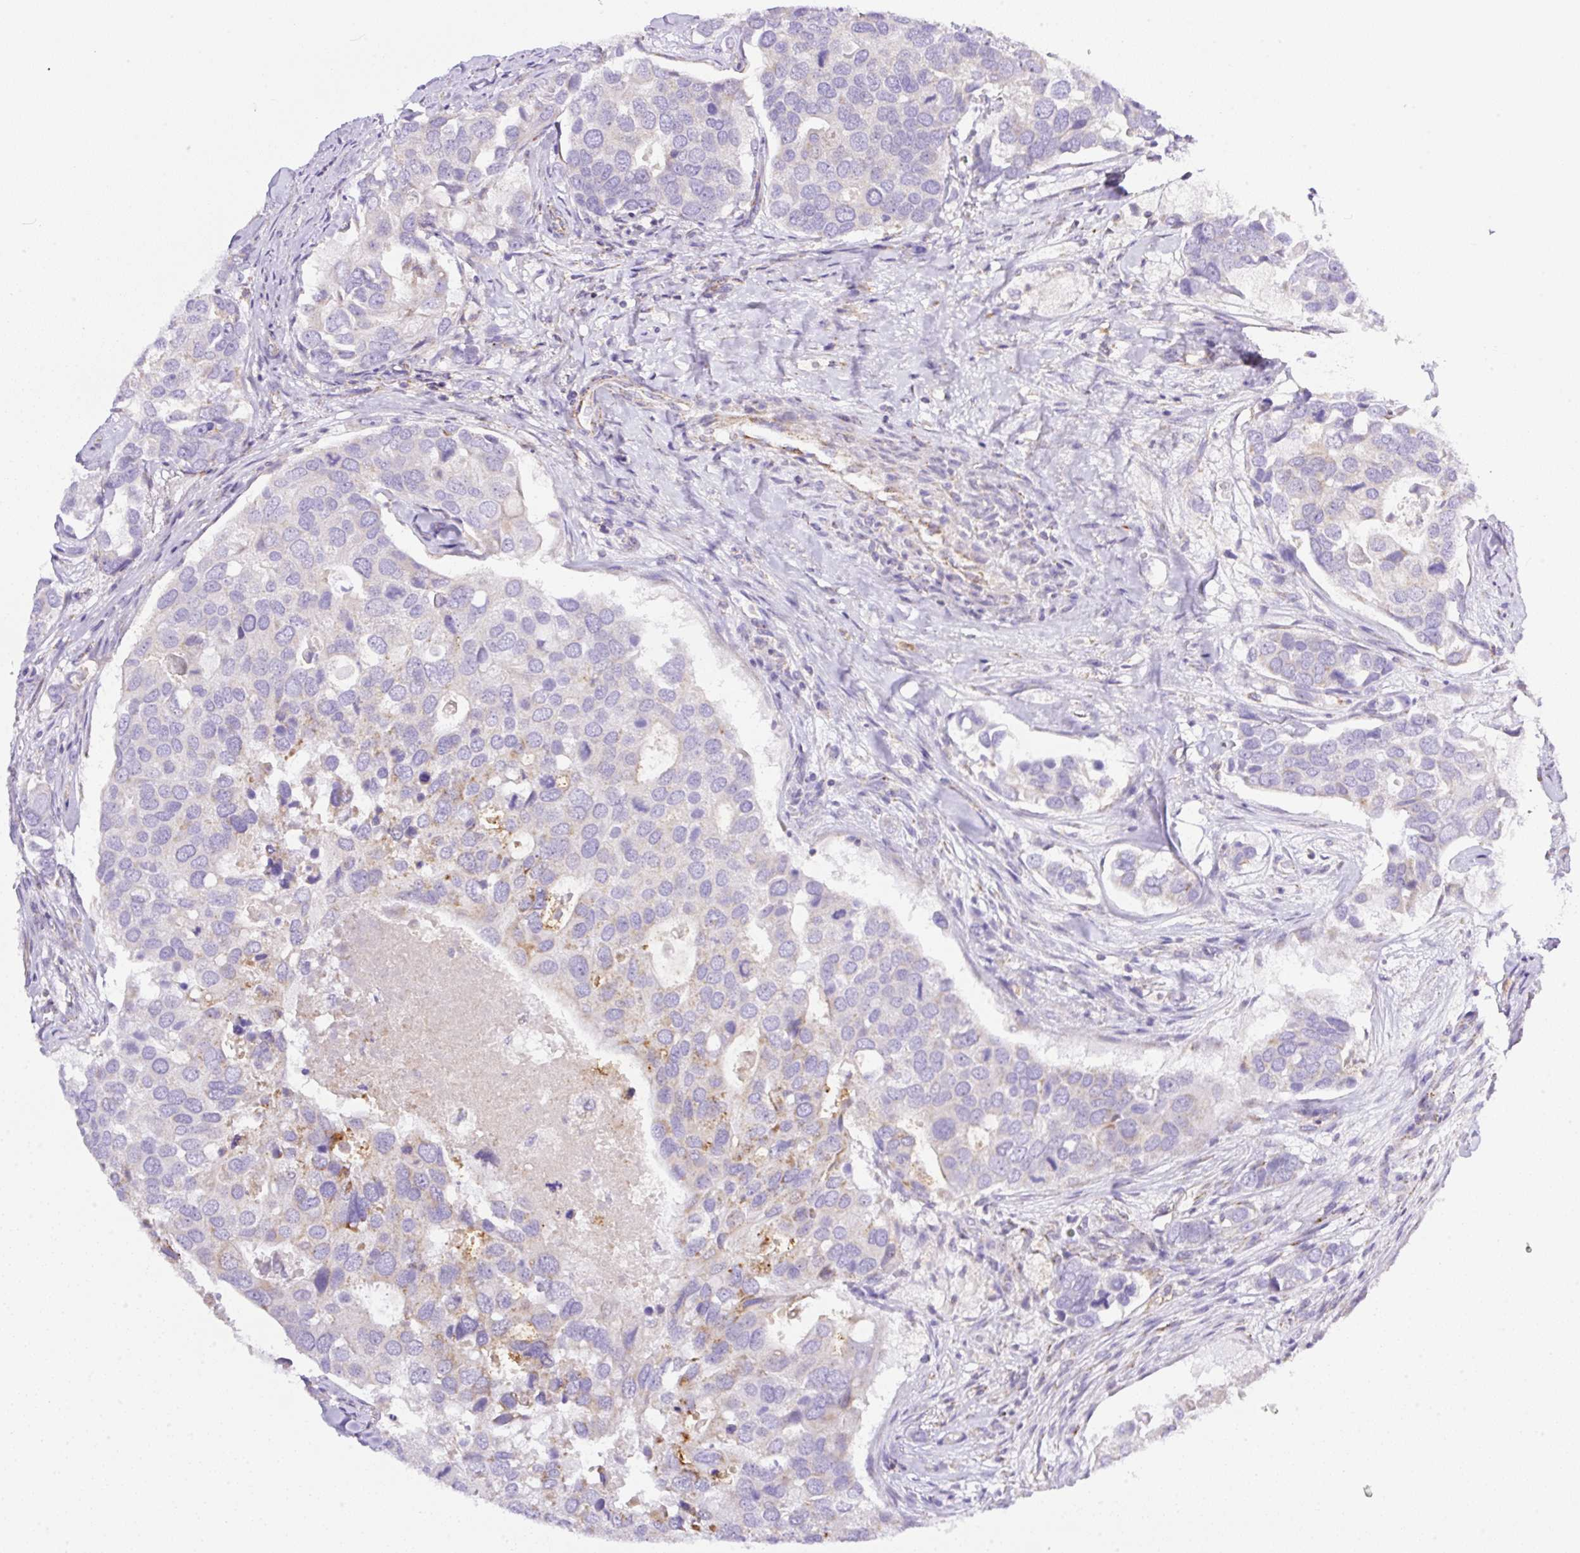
{"staining": {"intensity": "negative", "quantity": "none", "location": "none"}, "tissue": "breast cancer", "cell_type": "Tumor cells", "image_type": "cancer", "snomed": [{"axis": "morphology", "description": "Duct carcinoma"}, {"axis": "topography", "description": "Breast"}], "caption": "Tumor cells show no significant expression in breast intraductal carcinoma.", "gene": "NF1", "patient": {"sex": "female", "age": 83}}